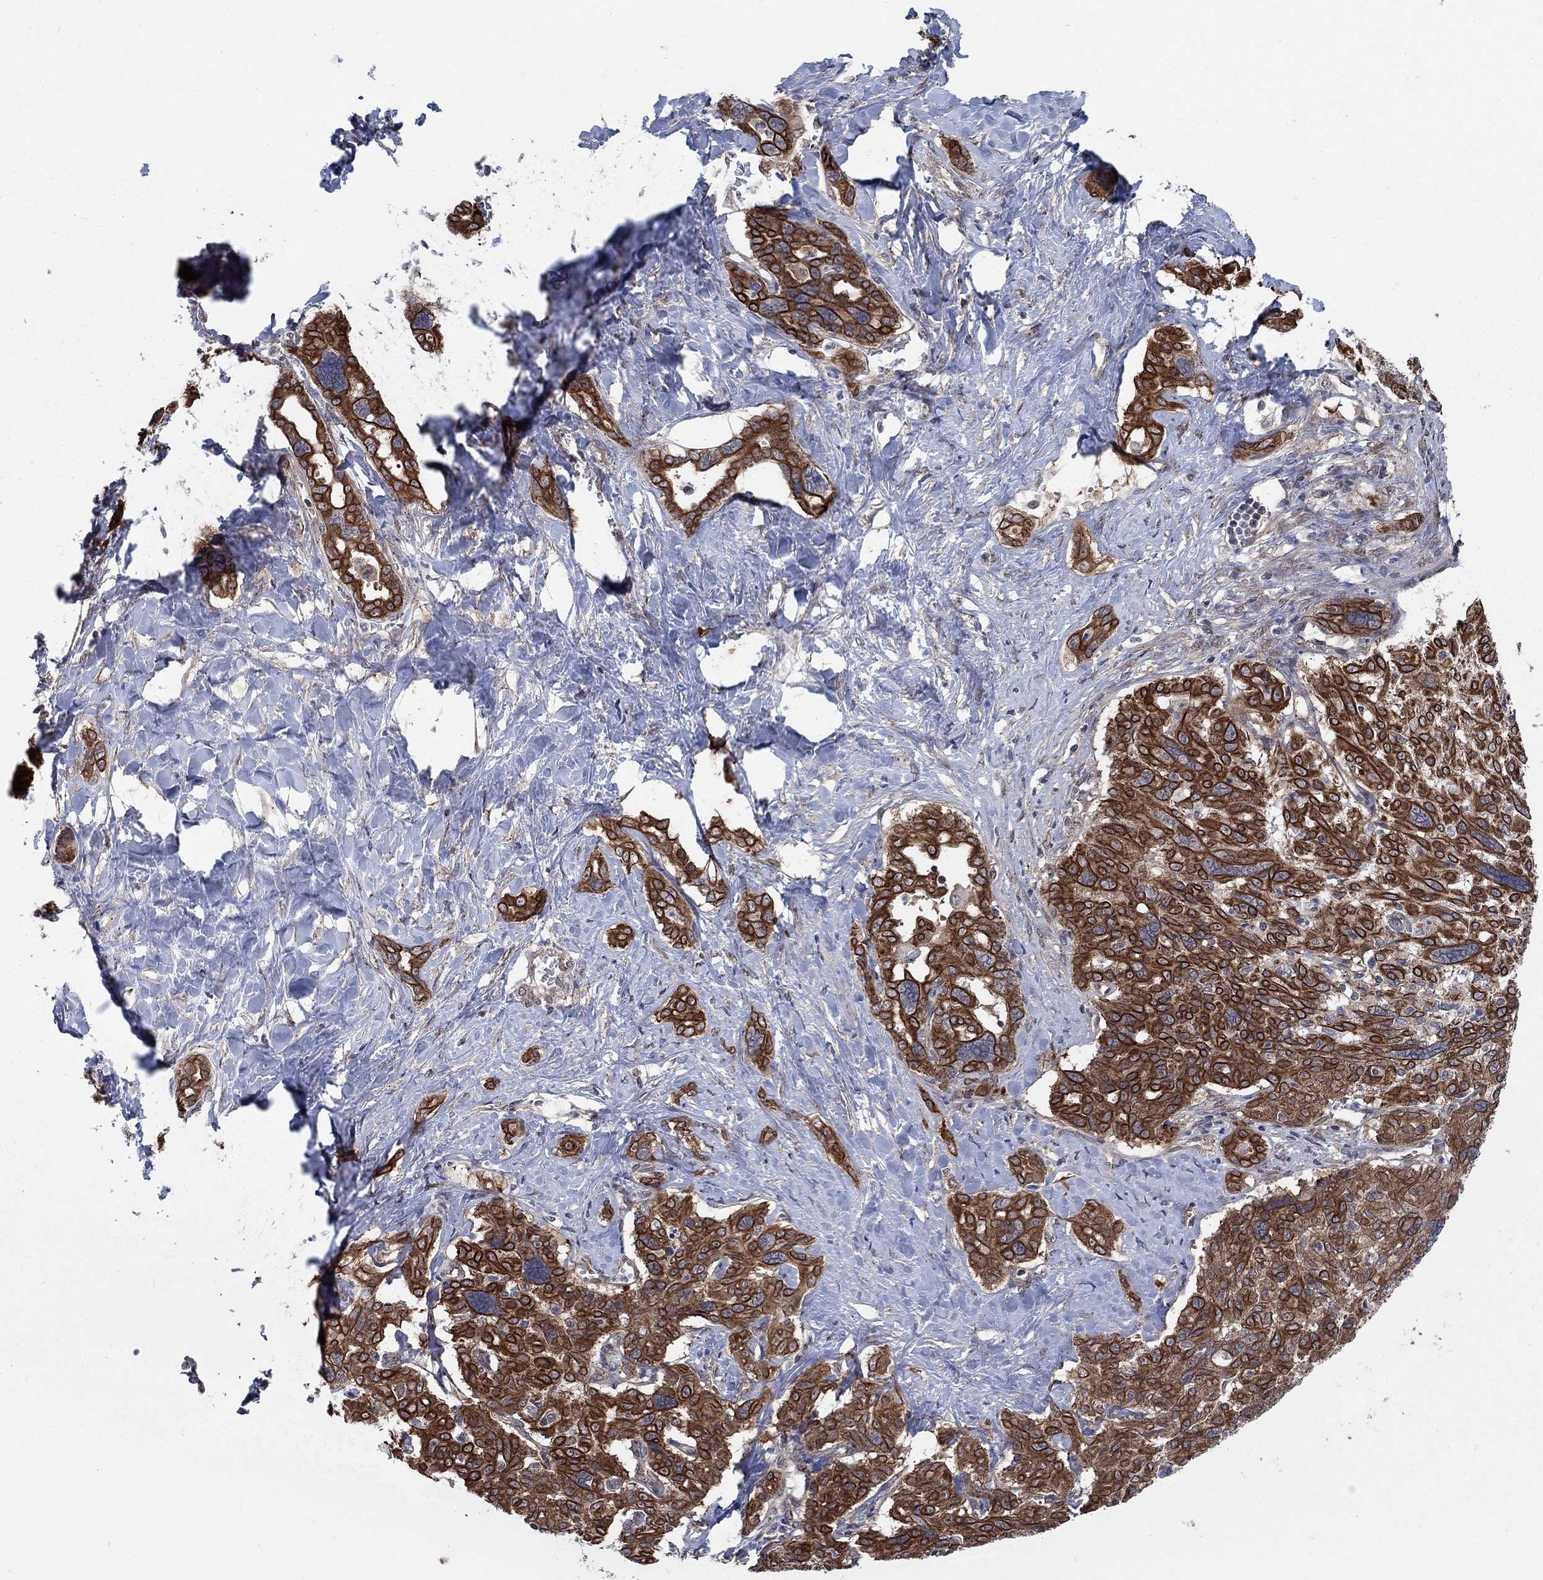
{"staining": {"intensity": "strong", "quantity": "25%-75%", "location": "cytoplasmic/membranous,nuclear"}, "tissue": "liver cancer", "cell_type": "Tumor cells", "image_type": "cancer", "snomed": [{"axis": "morphology", "description": "Cholangiocarcinoma"}, {"axis": "topography", "description": "Liver"}], "caption": "Protein expression analysis of liver cancer (cholangiocarcinoma) exhibits strong cytoplasmic/membranous and nuclear expression in about 25%-75% of tumor cells. (Stains: DAB (3,3'-diaminobenzidine) in brown, nuclei in blue, Microscopy: brightfield microscopy at high magnification).", "gene": "SH3RF1", "patient": {"sex": "female", "age": 47}}